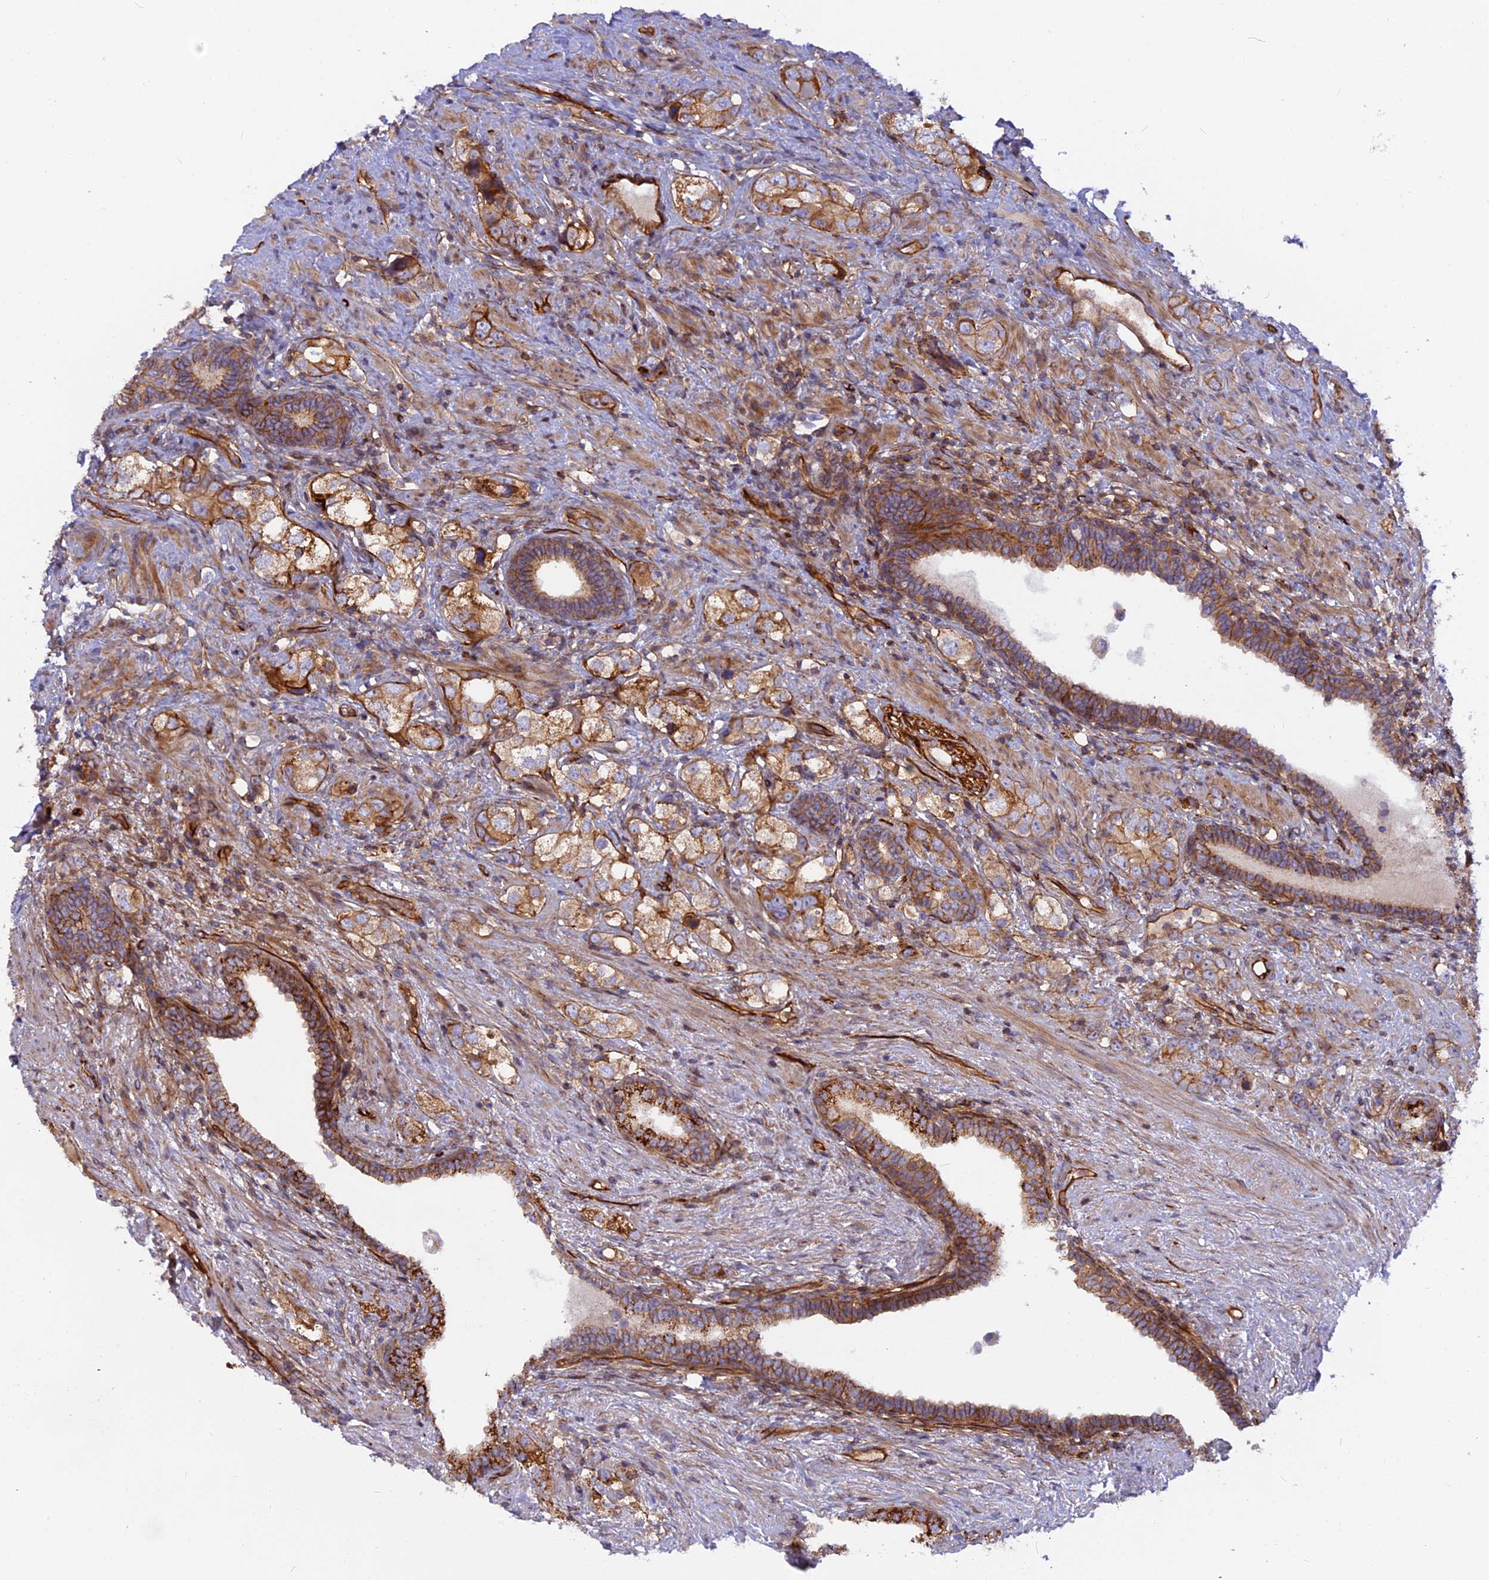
{"staining": {"intensity": "moderate", "quantity": ">75%", "location": "cytoplasmic/membranous"}, "tissue": "prostate cancer", "cell_type": "Tumor cells", "image_type": "cancer", "snomed": [{"axis": "morphology", "description": "Adenocarcinoma, Low grade"}, {"axis": "topography", "description": "Prostate"}], "caption": "IHC (DAB (3,3'-diaminobenzidine)) staining of human prostate cancer exhibits moderate cytoplasmic/membranous protein expression in about >75% of tumor cells.", "gene": "CNBD2", "patient": {"sex": "male", "age": 68}}